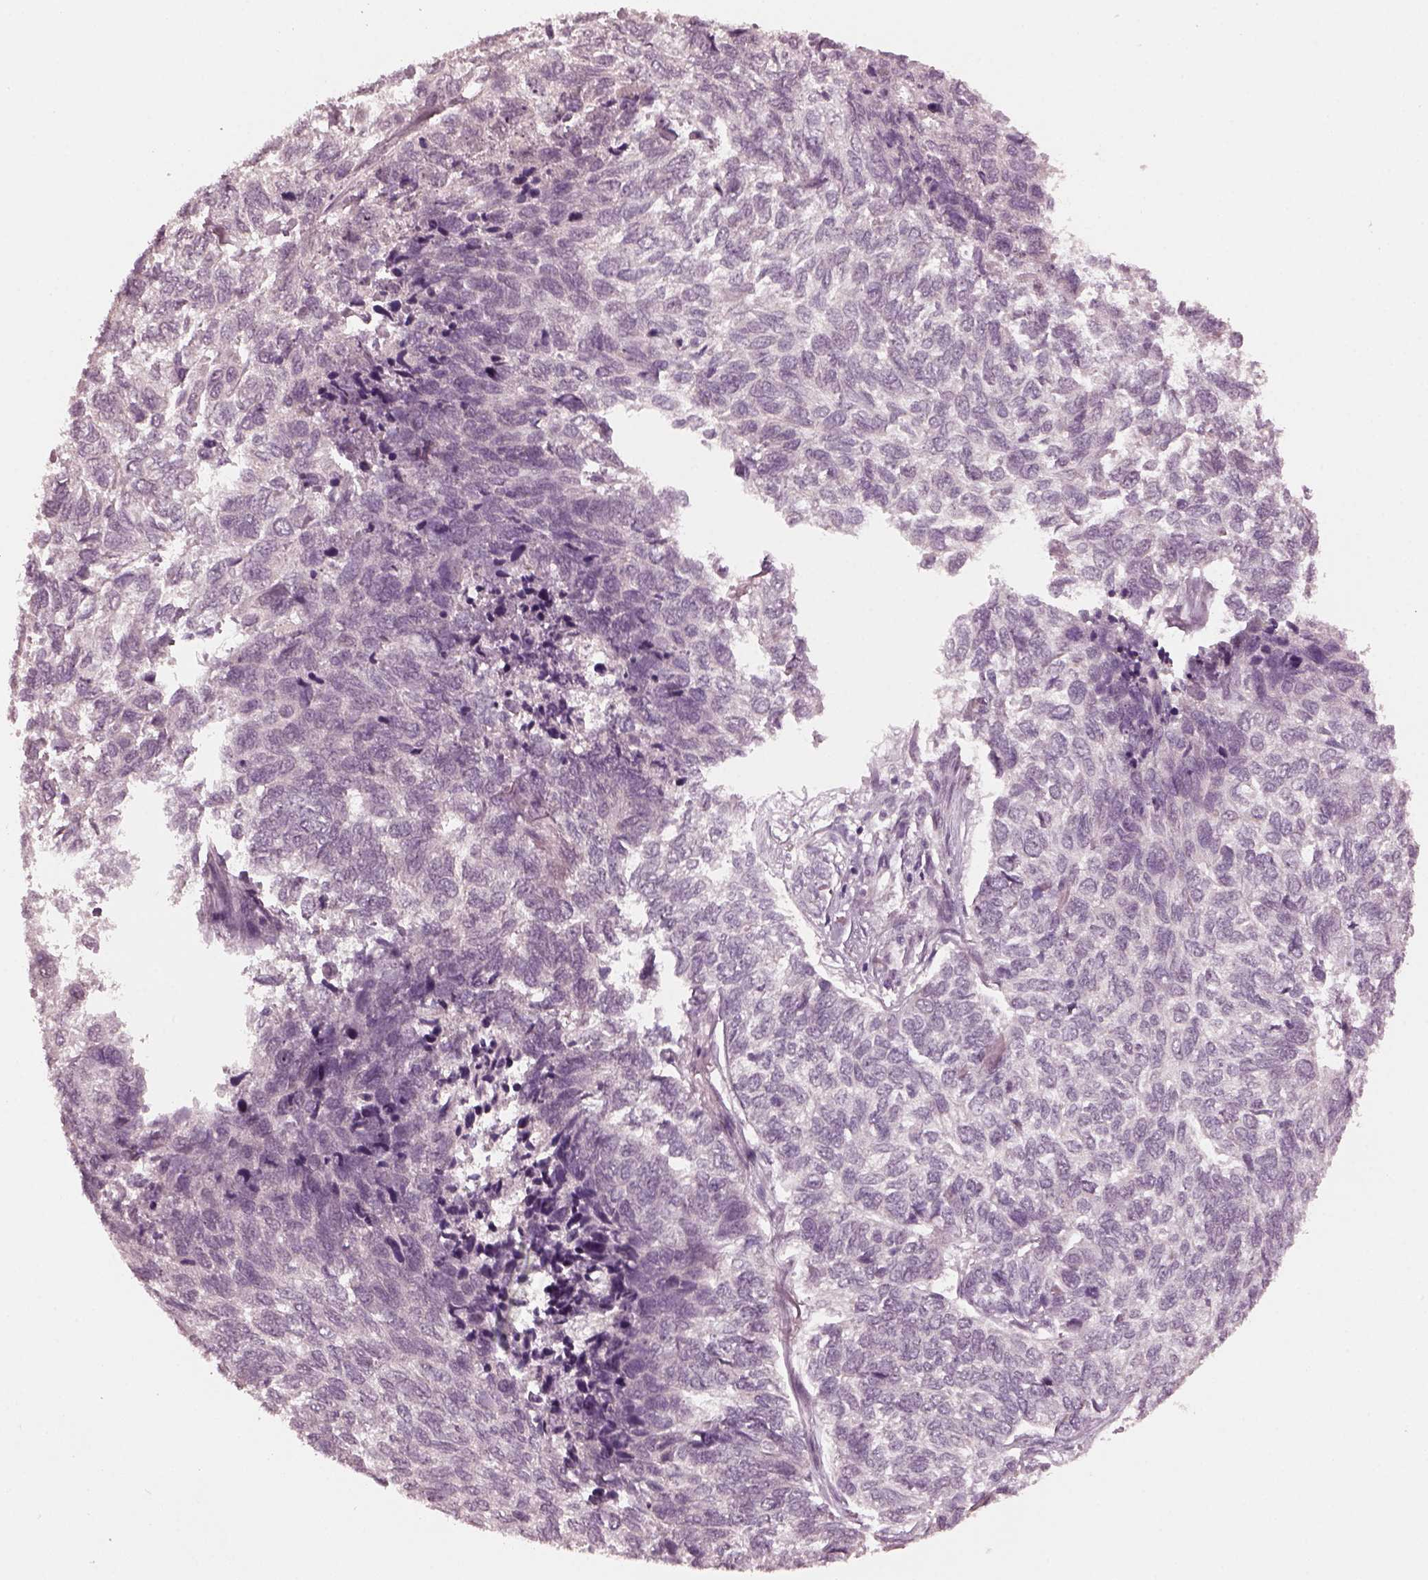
{"staining": {"intensity": "negative", "quantity": "none", "location": "none"}, "tissue": "skin cancer", "cell_type": "Tumor cells", "image_type": "cancer", "snomed": [{"axis": "morphology", "description": "Basal cell carcinoma"}, {"axis": "topography", "description": "Skin"}], "caption": "Skin cancer was stained to show a protein in brown. There is no significant expression in tumor cells.", "gene": "RGS7", "patient": {"sex": "female", "age": 65}}